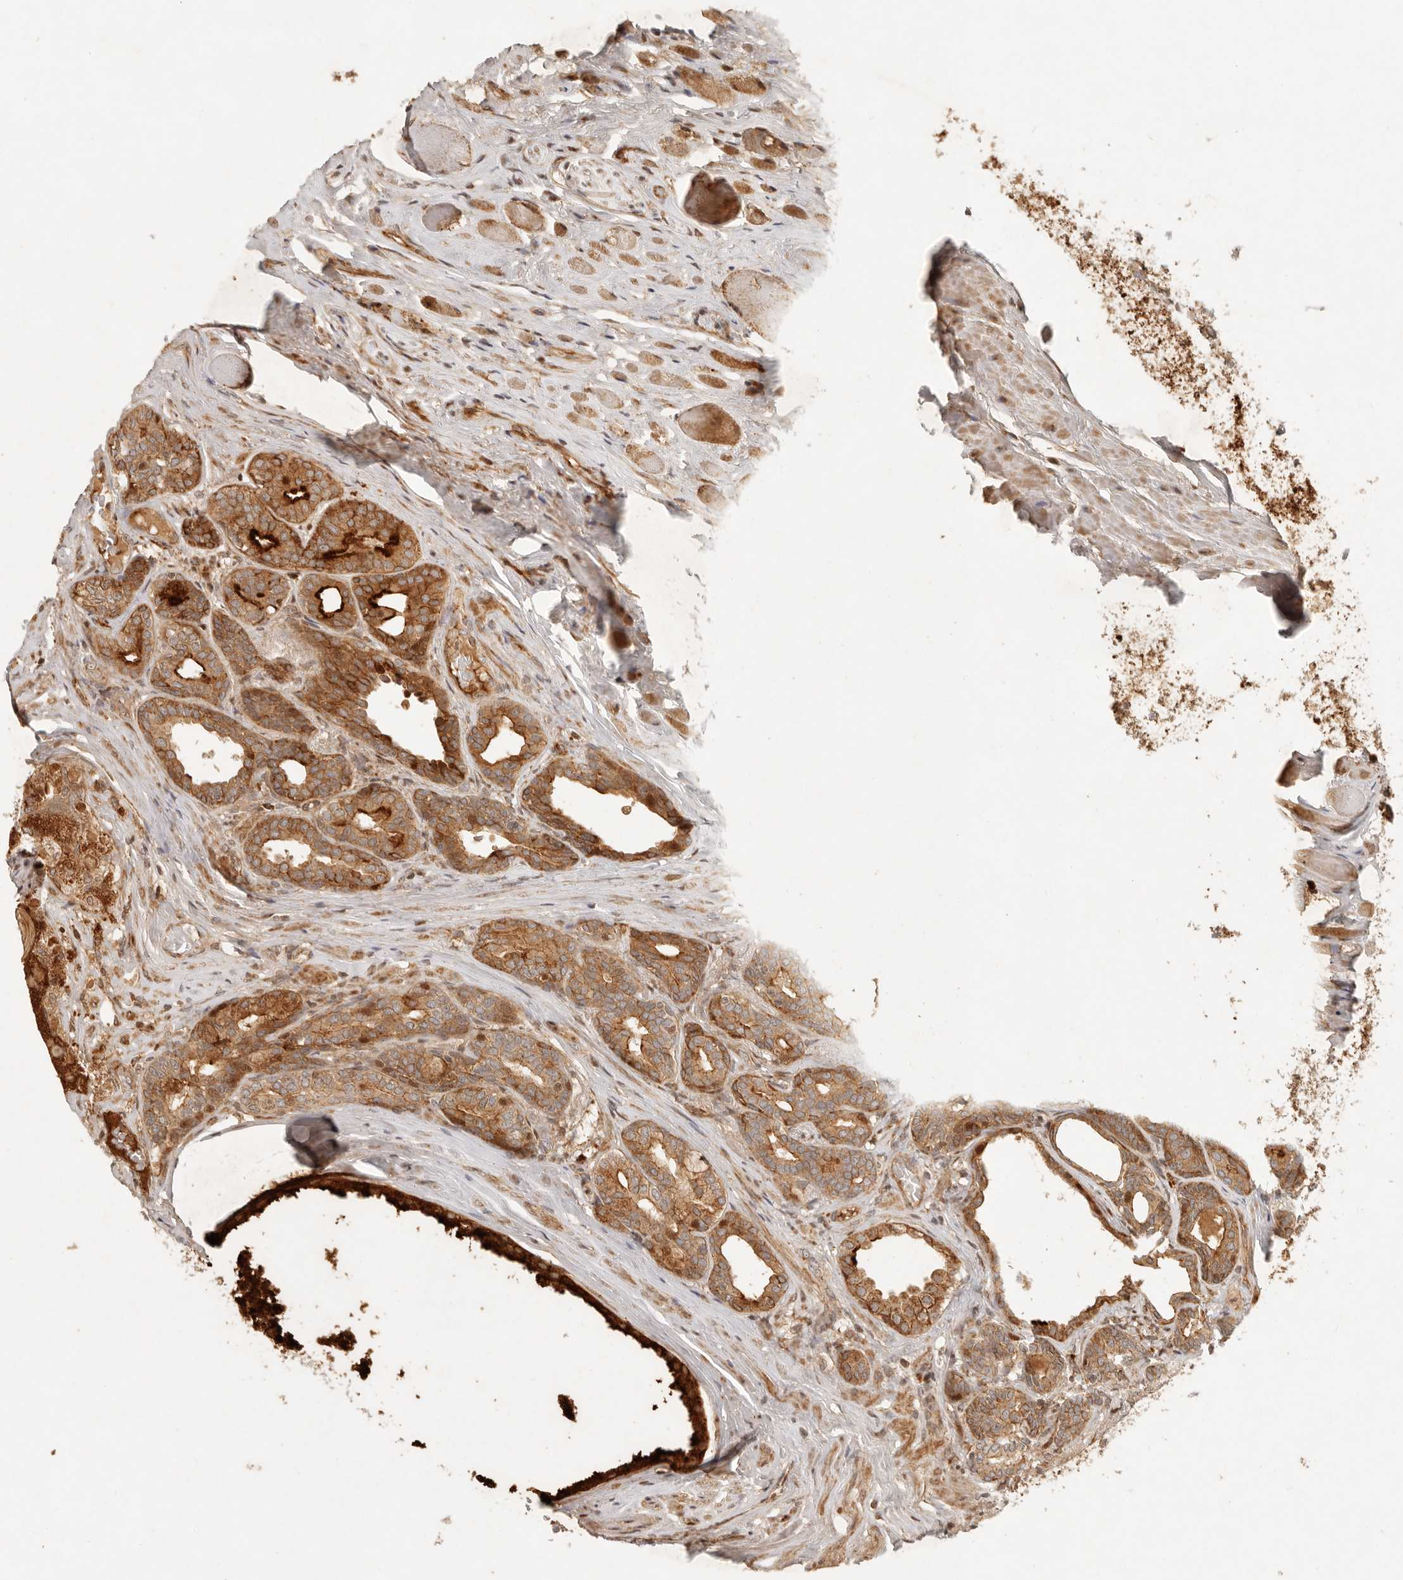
{"staining": {"intensity": "strong", "quantity": ">75%", "location": "cytoplasmic/membranous"}, "tissue": "prostate cancer", "cell_type": "Tumor cells", "image_type": "cancer", "snomed": [{"axis": "morphology", "description": "Adenocarcinoma, Low grade"}, {"axis": "topography", "description": "Prostate"}], "caption": "Strong cytoplasmic/membranous protein positivity is present in approximately >75% of tumor cells in prostate adenocarcinoma (low-grade). (IHC, brightfield microscopy, high magnification).", "gene": "KLHL38", "patient": {"sex": "male", "age": 72}}